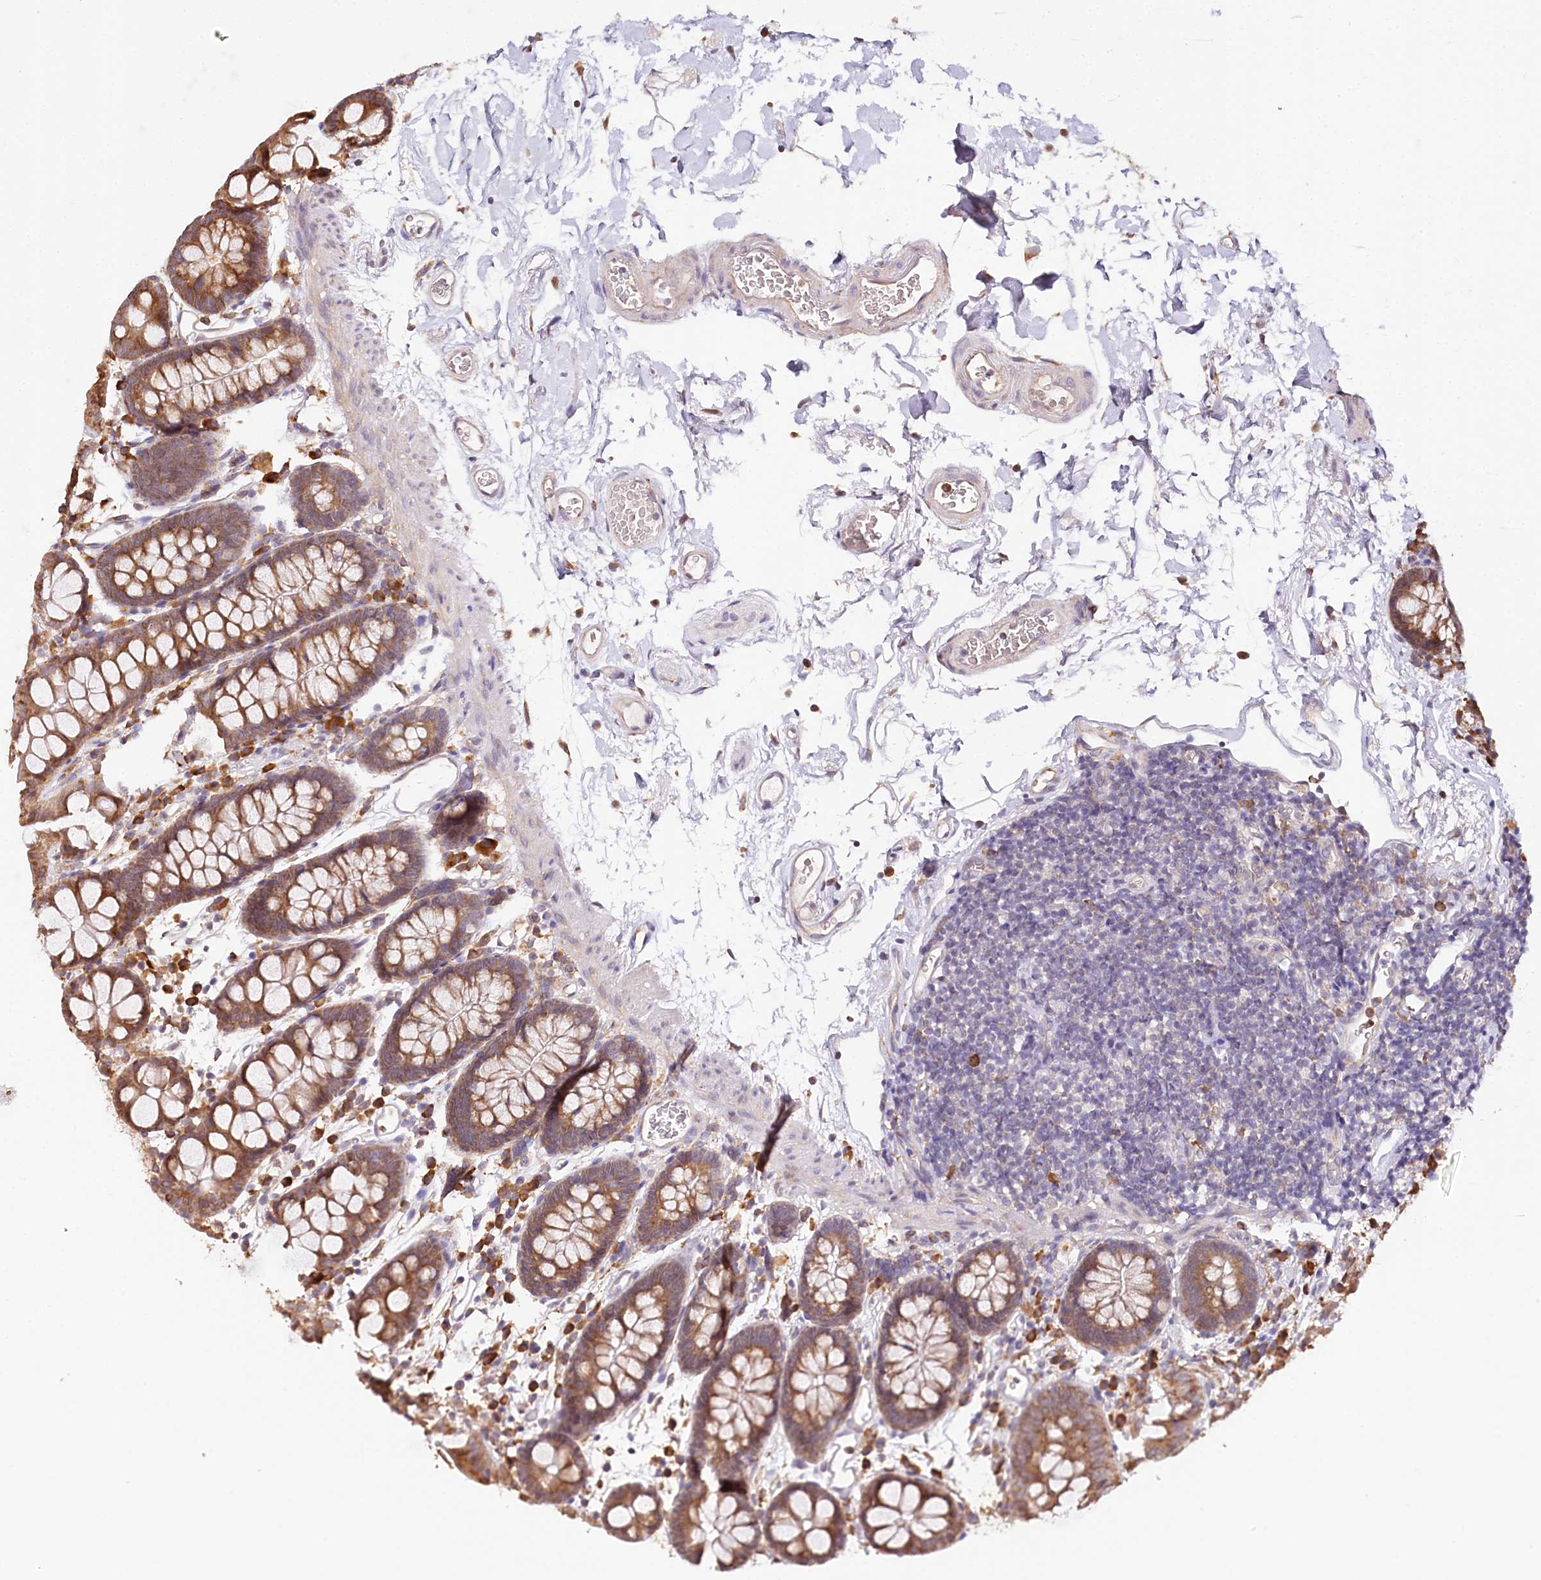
{"staining": {"intensity": "weak", "quantity": ">75%", "location": "cytoplasmic/membranous"}, "tissue": "colon", "cell_type": "Endothelial cells", "image_type": "normal", "snomed": [{"axis": "morphology", "description": "Normal tissue, NOS"}, {"axis": "topography", "description": "Colon"}], "caption": "About >75% of endothelial cells in normal colon demonstrate weak cytoplasmic/membranous protein expression as visualized by brown immunohistochemical staining.", "gene": "VEGFA", "patient": {"sex": "male", "age": 75}}